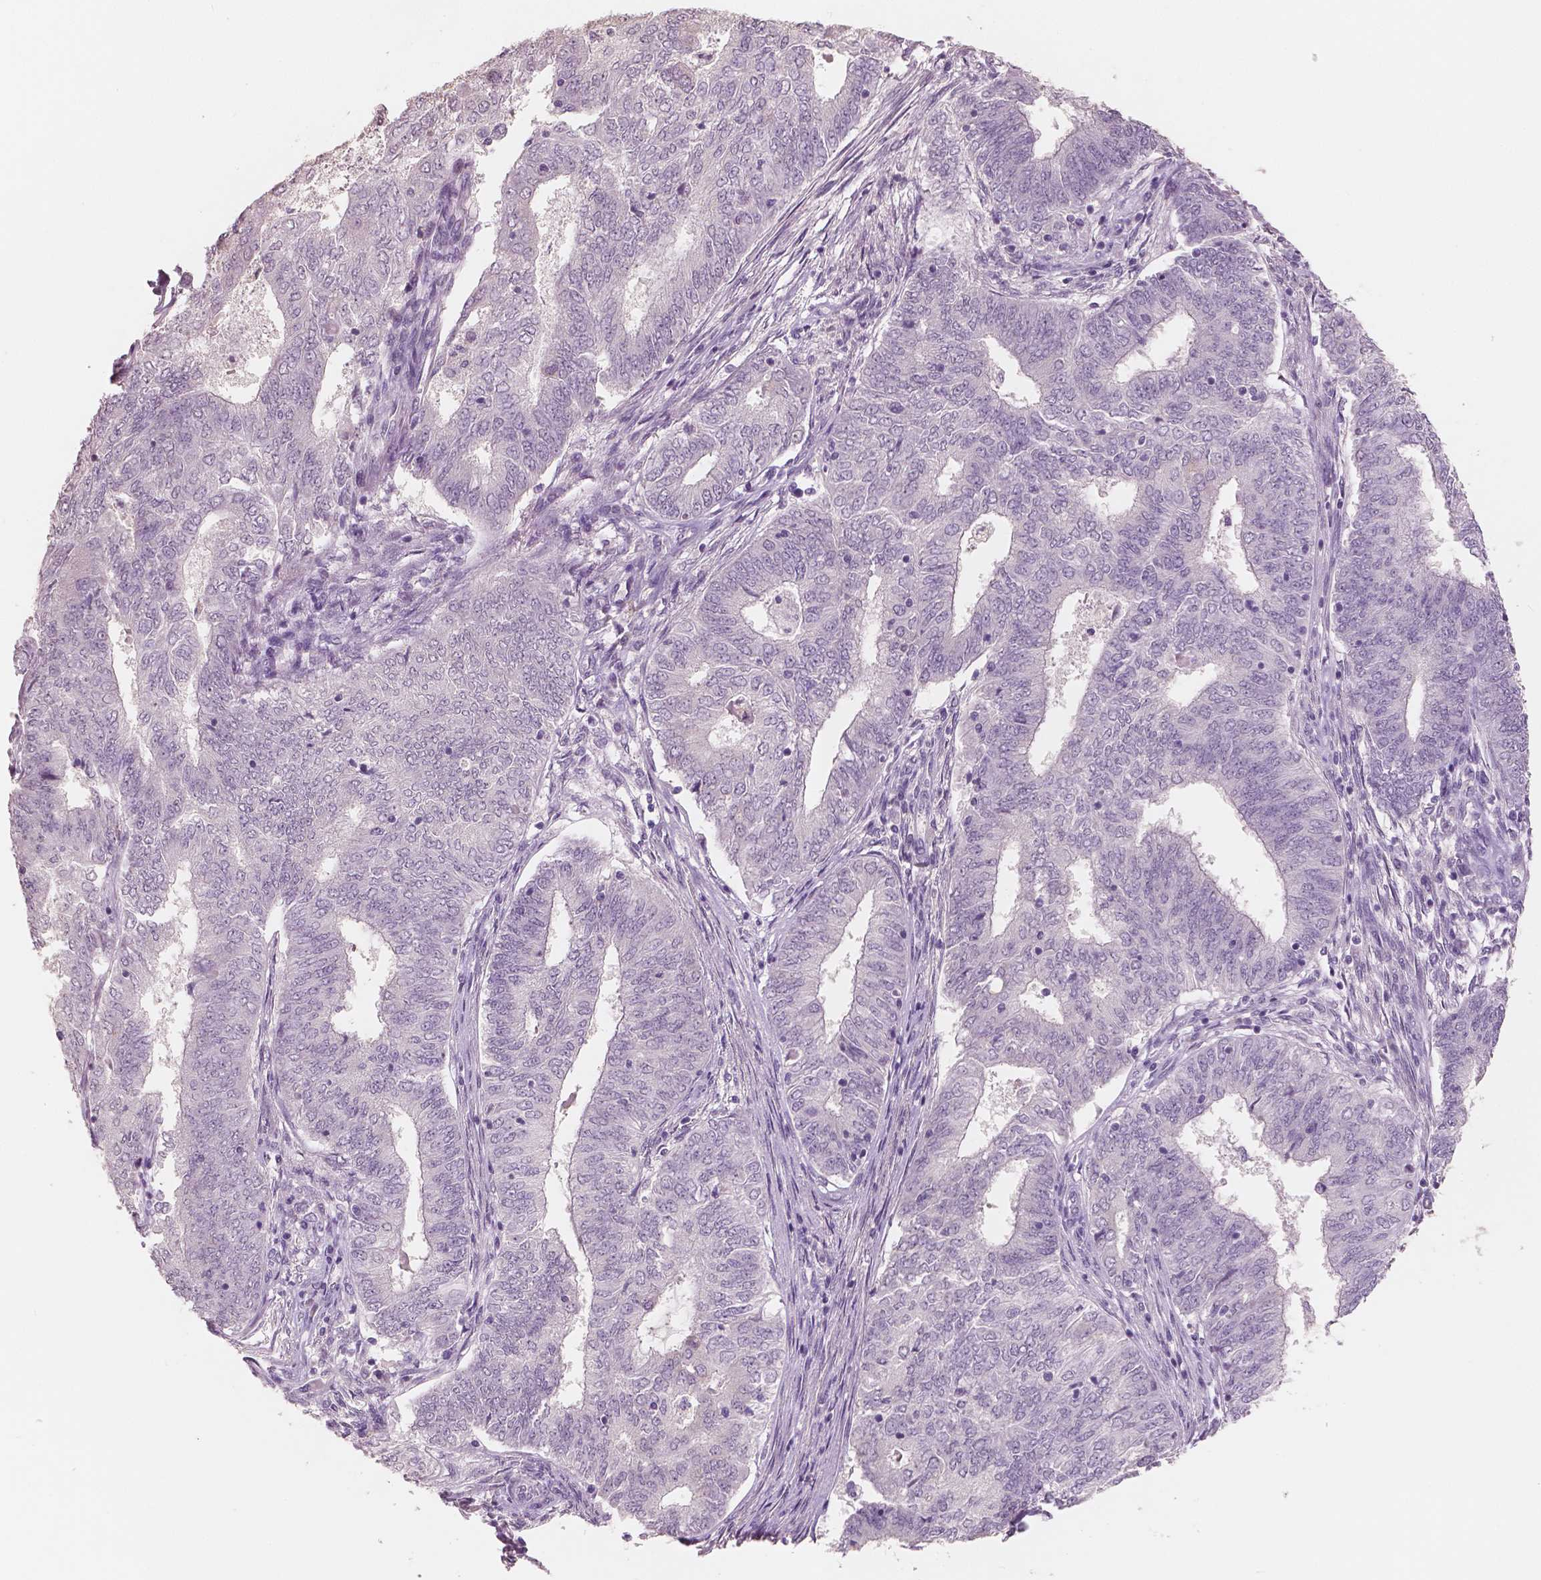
{"staining": {"intensity": "negative", "quantity": "none", "location": "none"}, "tissue": "endometrial cancer", "cell_type": "Tumor cells", "image_type": "cancer", "snomed": [{"axis": "morphology", "description": "Adenocarcinoma, NOS"}, {"axis": "topography", "description": "Endometrium"}], "caption": "Micrograph shows no protein positivity in tumor cells of adenocarcinoma (endometrial) tissue.", "gene": "KIT", "patient": {"sex": "female", "age": 62}}